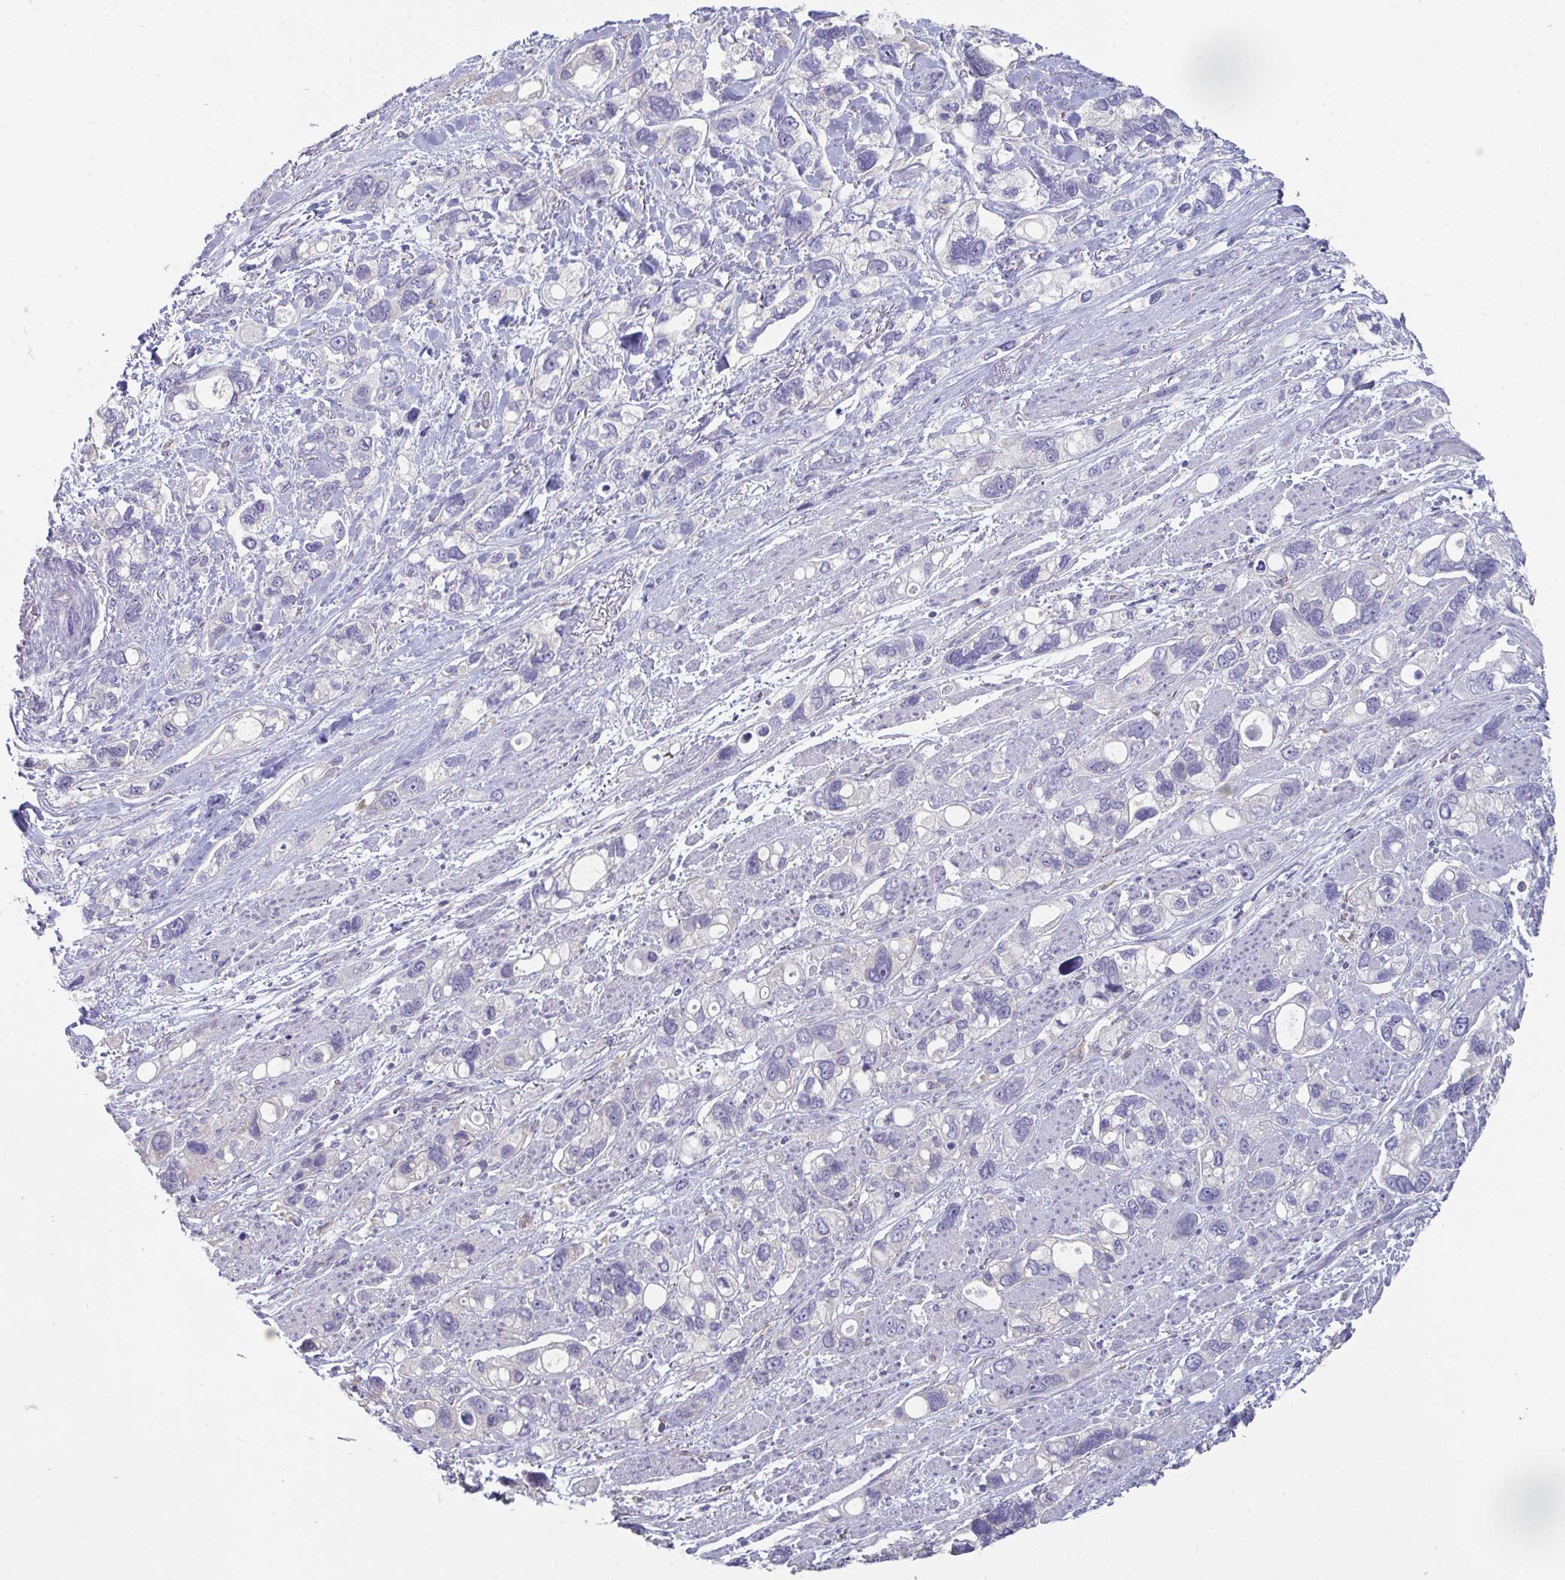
{"staining": {"intensity": "negative", "quantity": "none", "location": "none"}, "tissue": "stomach cancer", "cell_type": "Tumor cells", "image_type": "cancer", "snomed": [{"axis": "morphology", "description": "Adenocarcinoma, NOS"}, {"axis": "topography", "description": "Stomach, upper"}], "caption": "DAB (3,3'-diaminobenzidine) immunohistochemical staining of human stomach cancer (adenocarcinoma) demonstrates no significant expression in tumor cells.", "gene": "PTPRD", "patient": {"sex": "female", "age": 81}}